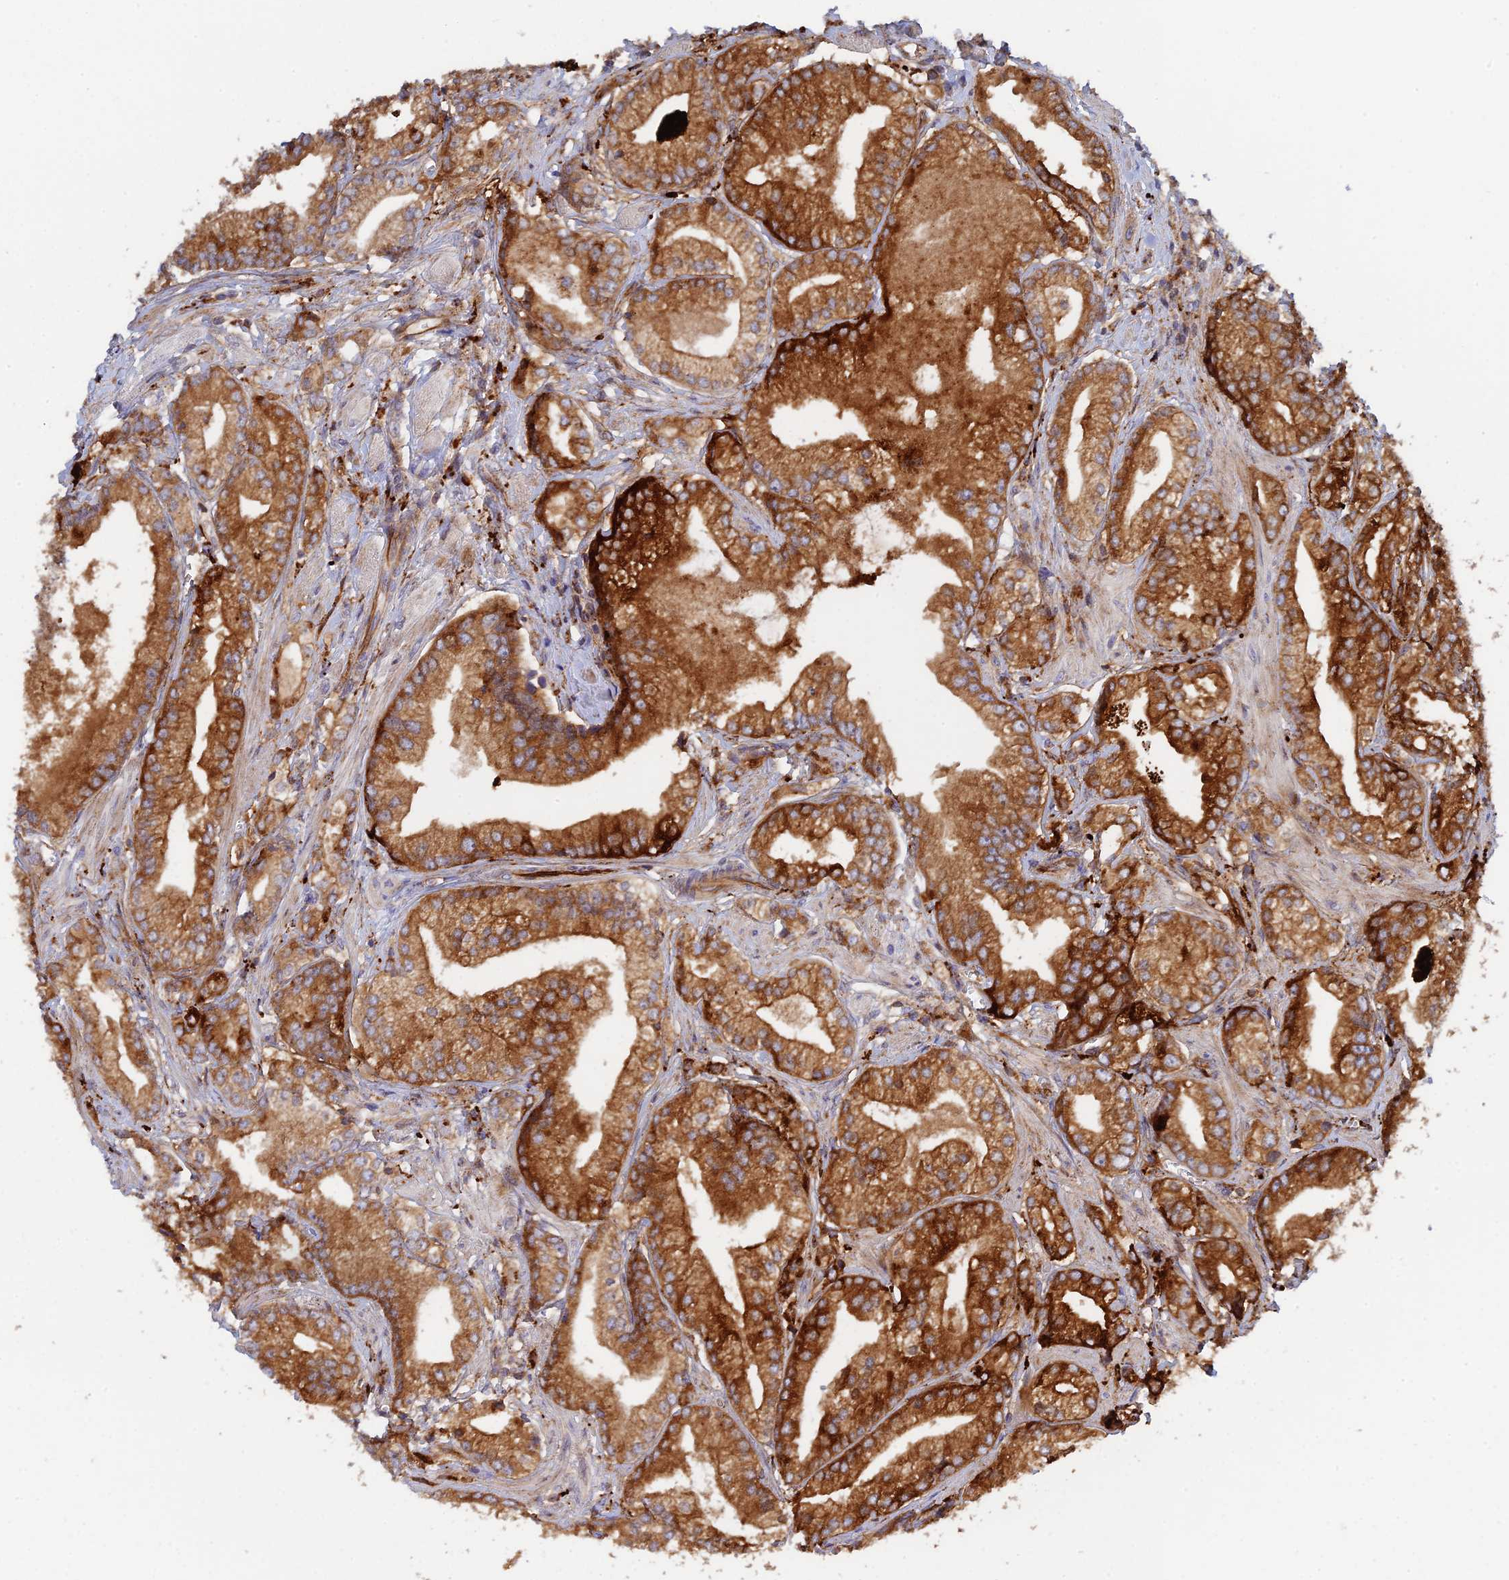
{"staining": {"intensity": "strong", "quantity": ">75%", "location": "cytoplasmic/membranous"}, "tissue": "prostate cancer", "cell_type": "Tumor cells", "image_type": "cancer", "snomed": [{"axis": "morphology", "description": "Adenocarcinoma, High grade"}, {"axis": "topography", "description": "Prostate"}], "caption": "The immunohistochemical stain shows strong cytoplasmic/membranous expression in tumor cells of adenocarcinoma (high-grade) (prostate) tissue. (DAB = brown stain, brightfield microscopy at high magnification).", "gene": "PPP2R3C", "patient": {"sex": "male", "age": 50}}